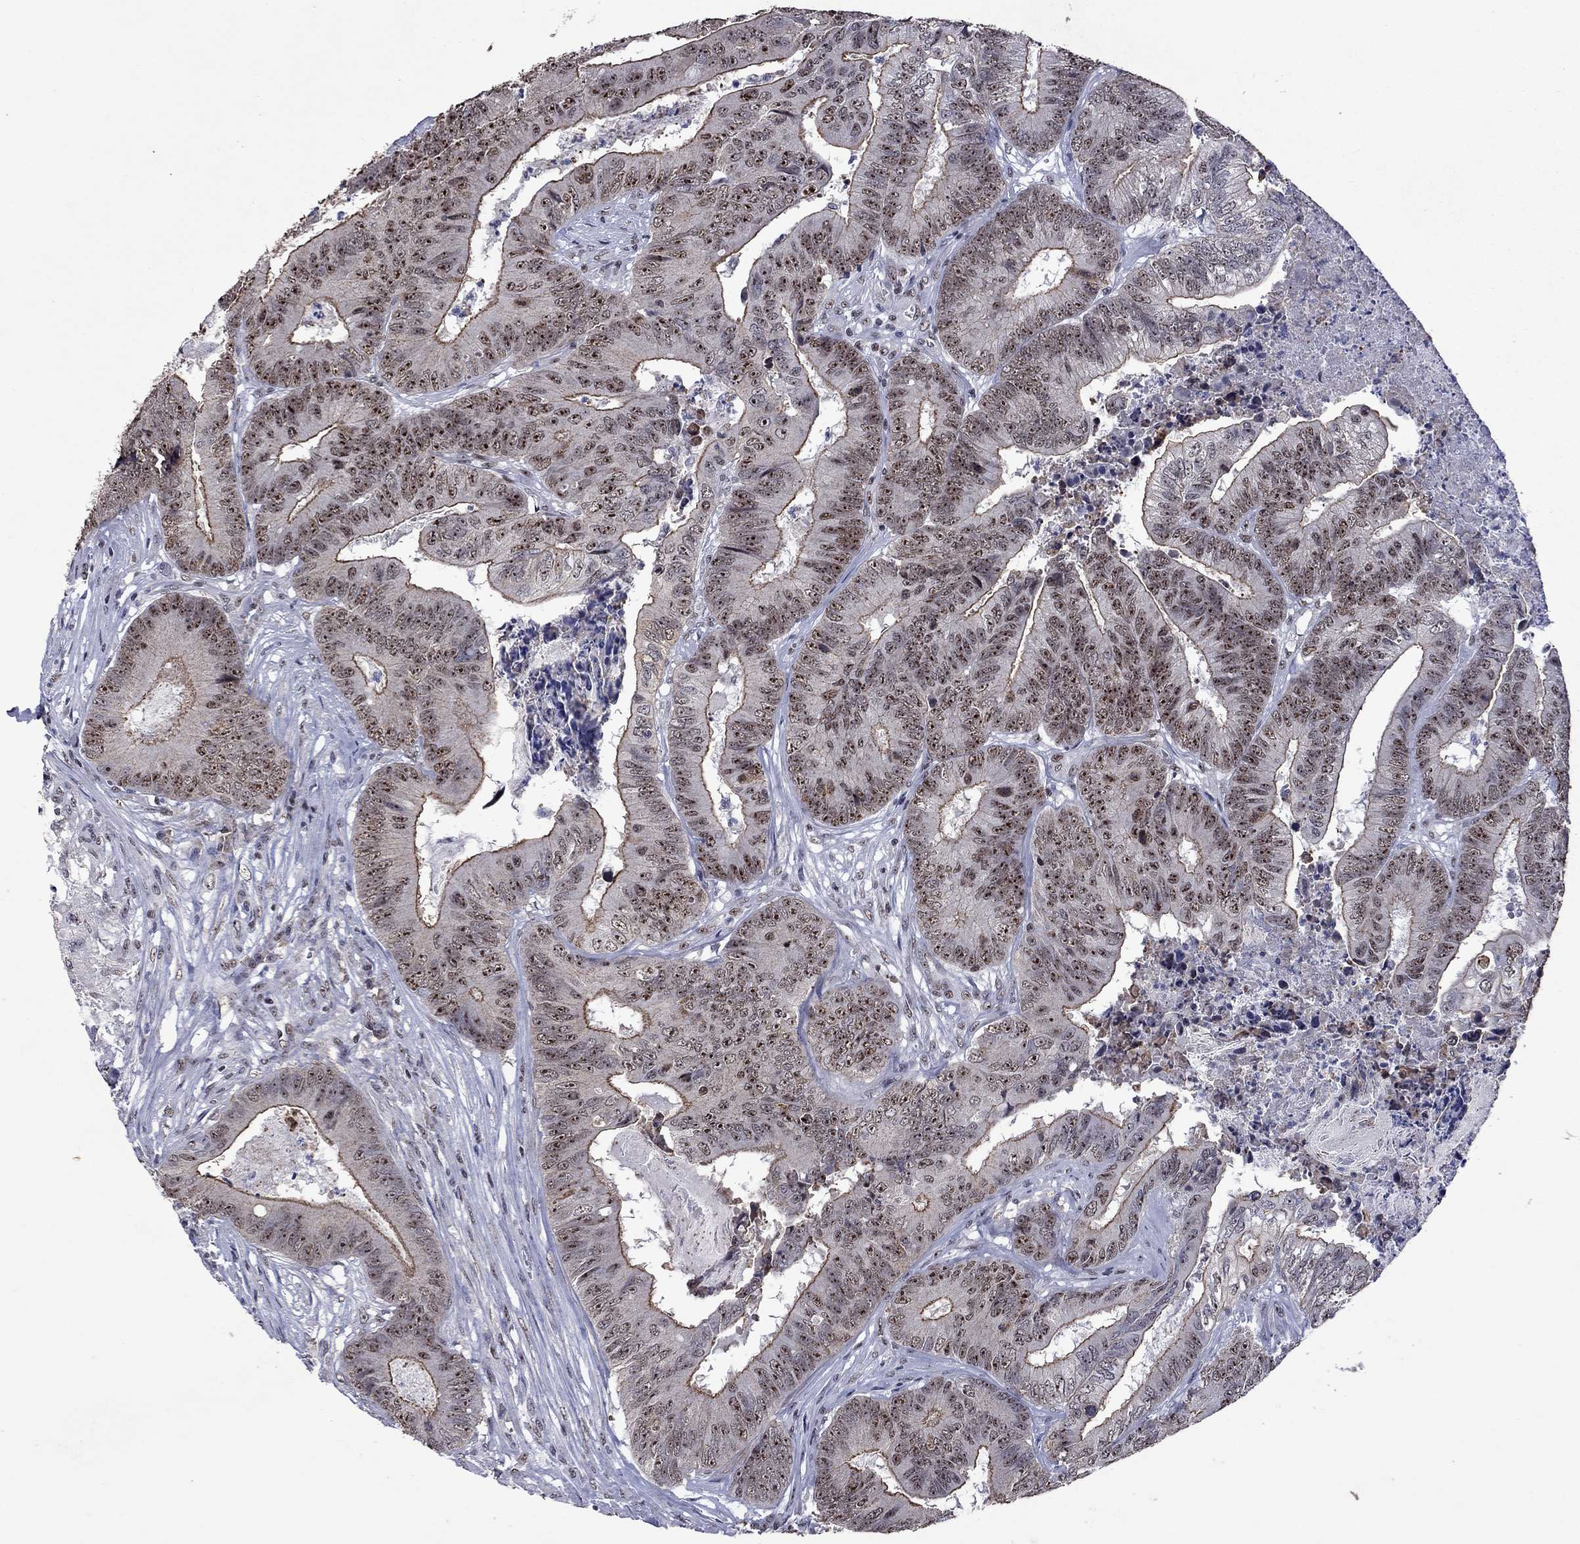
{"staining": {"intensity": "moderate", "quantity": "25%-75%", "location": "cytoplasmic/membranous,nuclear"}, "tissue": "colorectal cancer", "cell_type": "Tumor cells", "image_type": "cancer", "snomed": [{"axis": "morphology", "description": "Adenocarcinoma, NOS"}, {"axis": "topography", "description": "Colon"}], "caption": "Immunohistochemistry of adenocarcinoma (colorectal) reveals medium levels of moderate cytoplasmic/membranous and nuclear expression in approximately 25%-75% of tumor cells. Nuclei are stained in blue.", "gene": "SPOUT1", "patient": {"sex": "male", "age": 84}}